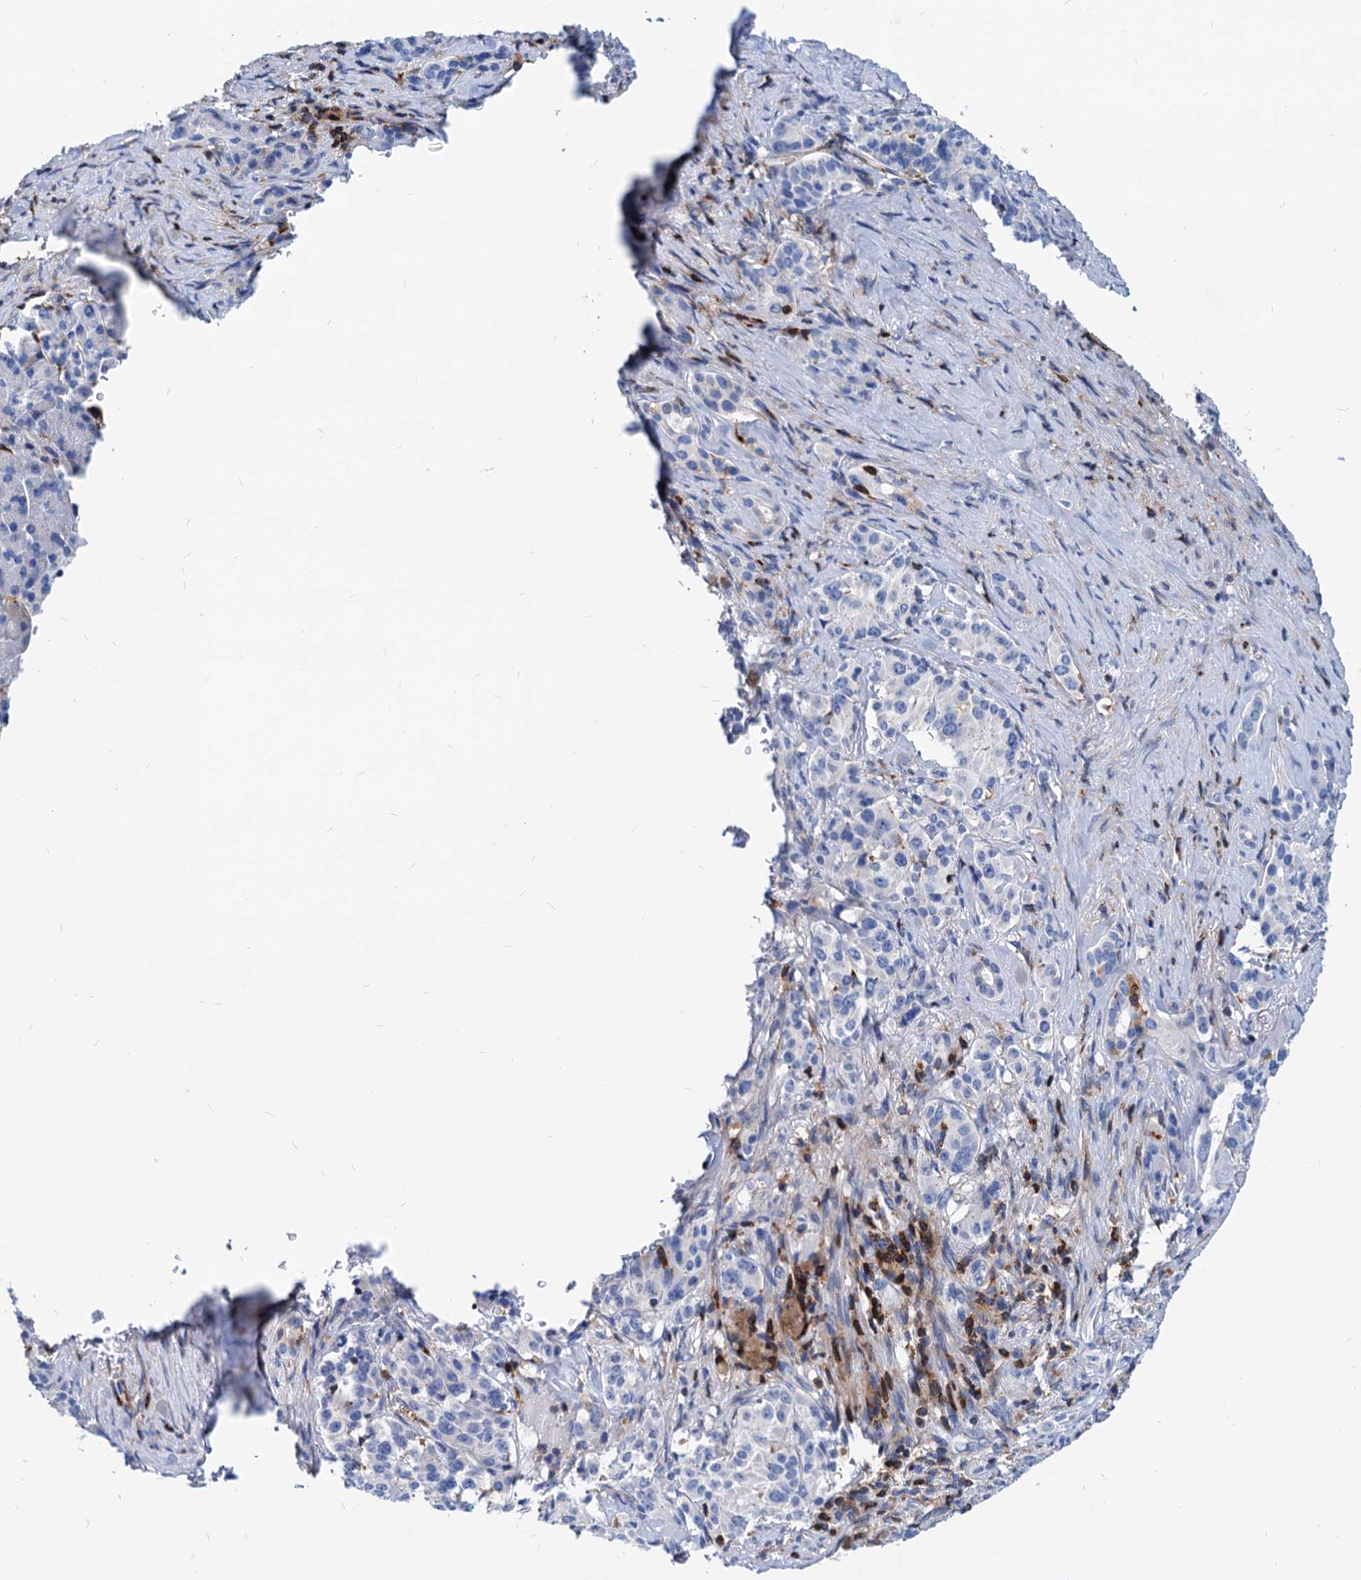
{"staining": {"intensity": "negative", "quantity": "none", "location": "none"}, "tissue": "pancreatic cancer", "cell_type": "Tumor cells", "image_type": "cancer", "snomed": [{"axis": "morphology", "description": "Adenocarcinoma, NOS"}, {"axis": "topography", "description": "Pancreas"}], "caption": "The histopathology image shows no significant positivity in tumor cells of pancreatic adenocarcinoma. (DAB (3,3'-diaminobenzidine) IHC with hematoxylin counter stain).", "gene": "LCP2", "patient": {"sex": "female", "age": 74}}